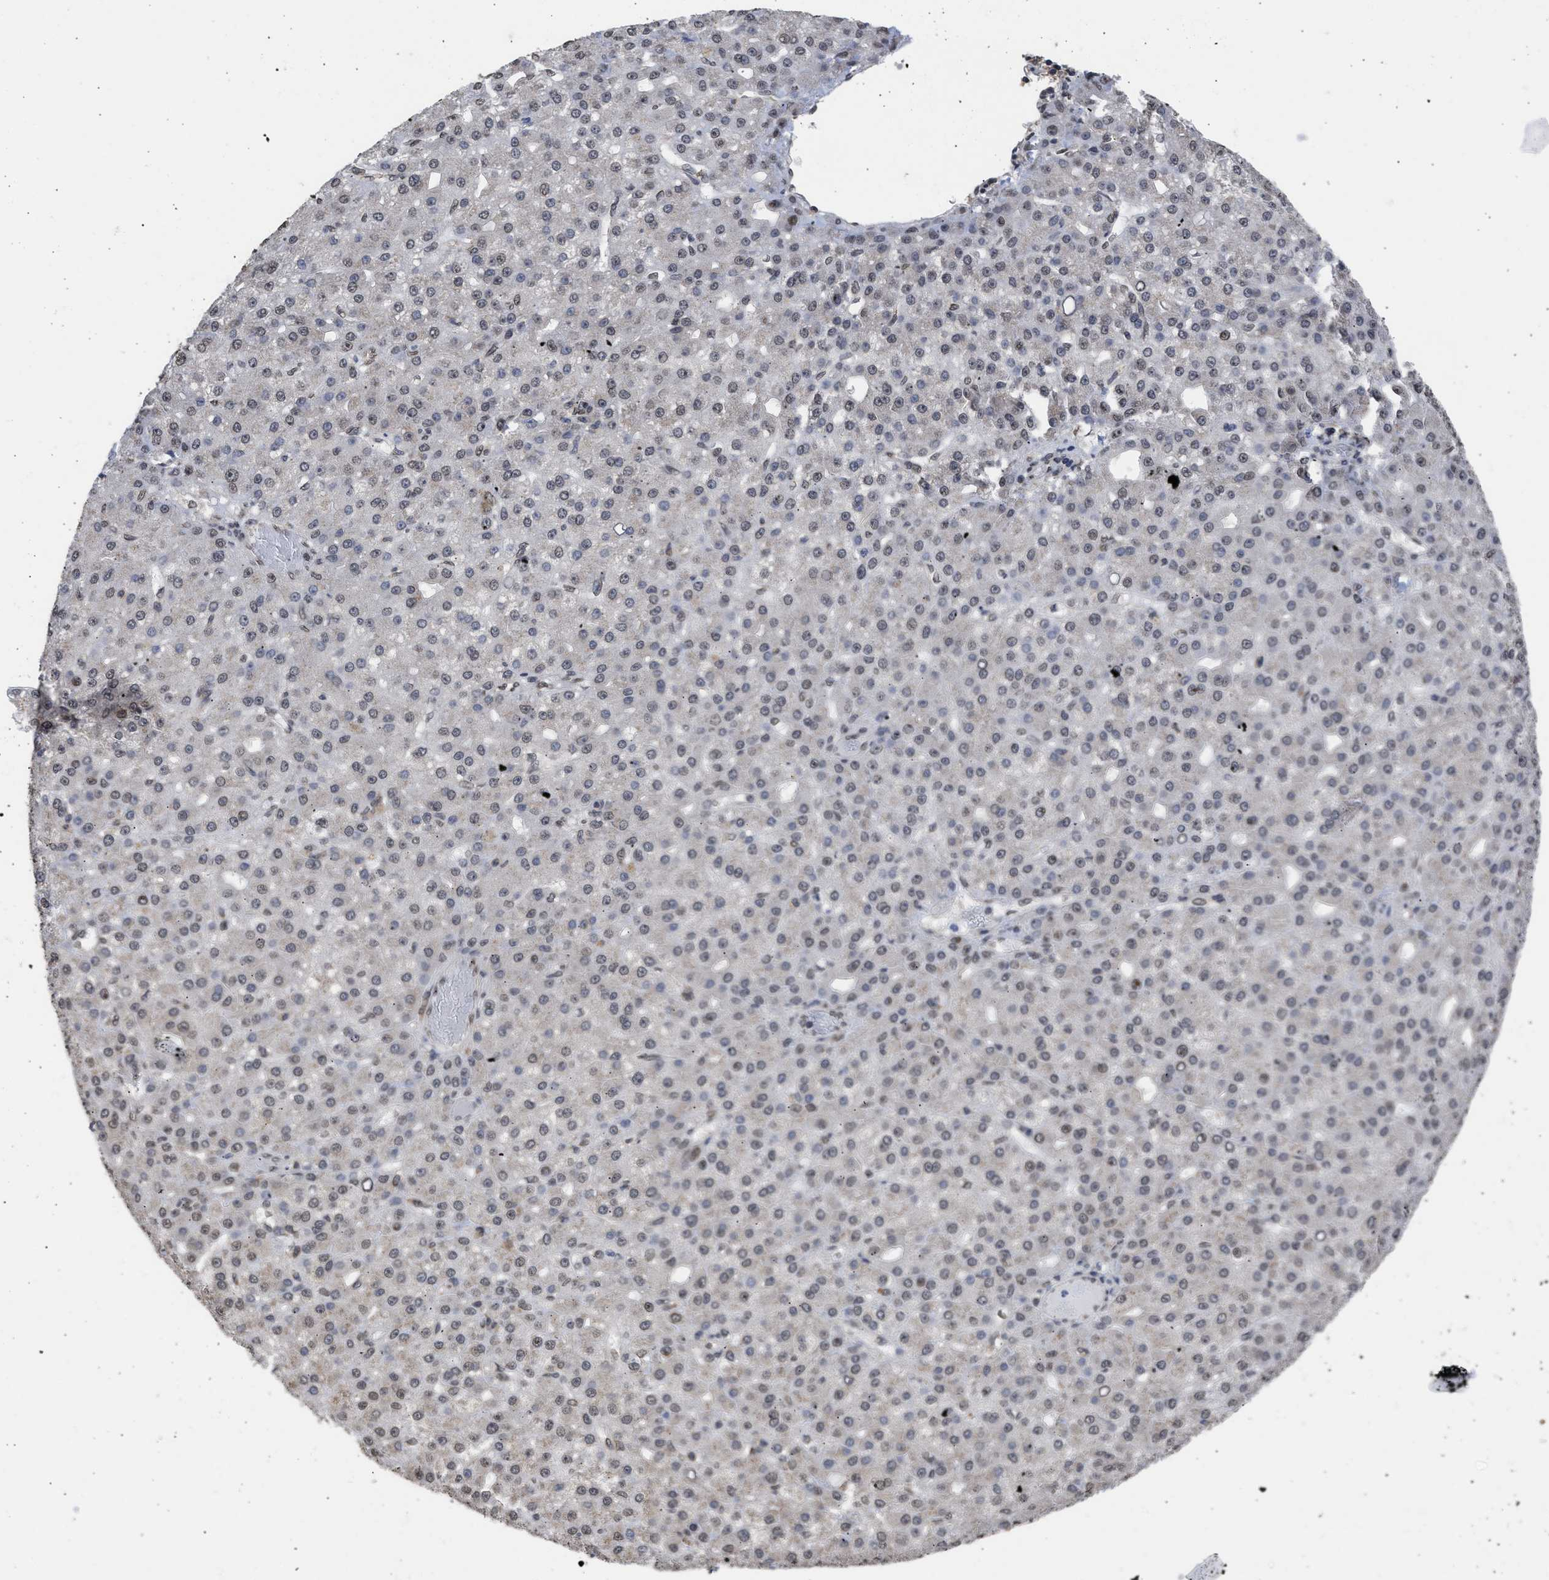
{"staining": {"intensity": "negative", "quantity": "none", "location": "none"}, "tissue": "liver cancer", "cell_type": "Tumor cells", "image_type": "cancer", "snomed": [{"axis": "morphology", "description": "Carcinoma, Hepatocellular, NOS"}, {"axis": "topography", "description": "Liver"}], "caption": "Human liver hepatocellular carcinoma stained for a protein using IHC exhibits no staining in tumor cells.", "gene": "NUP35", "patient": {"sex": "male", "age": 67}}